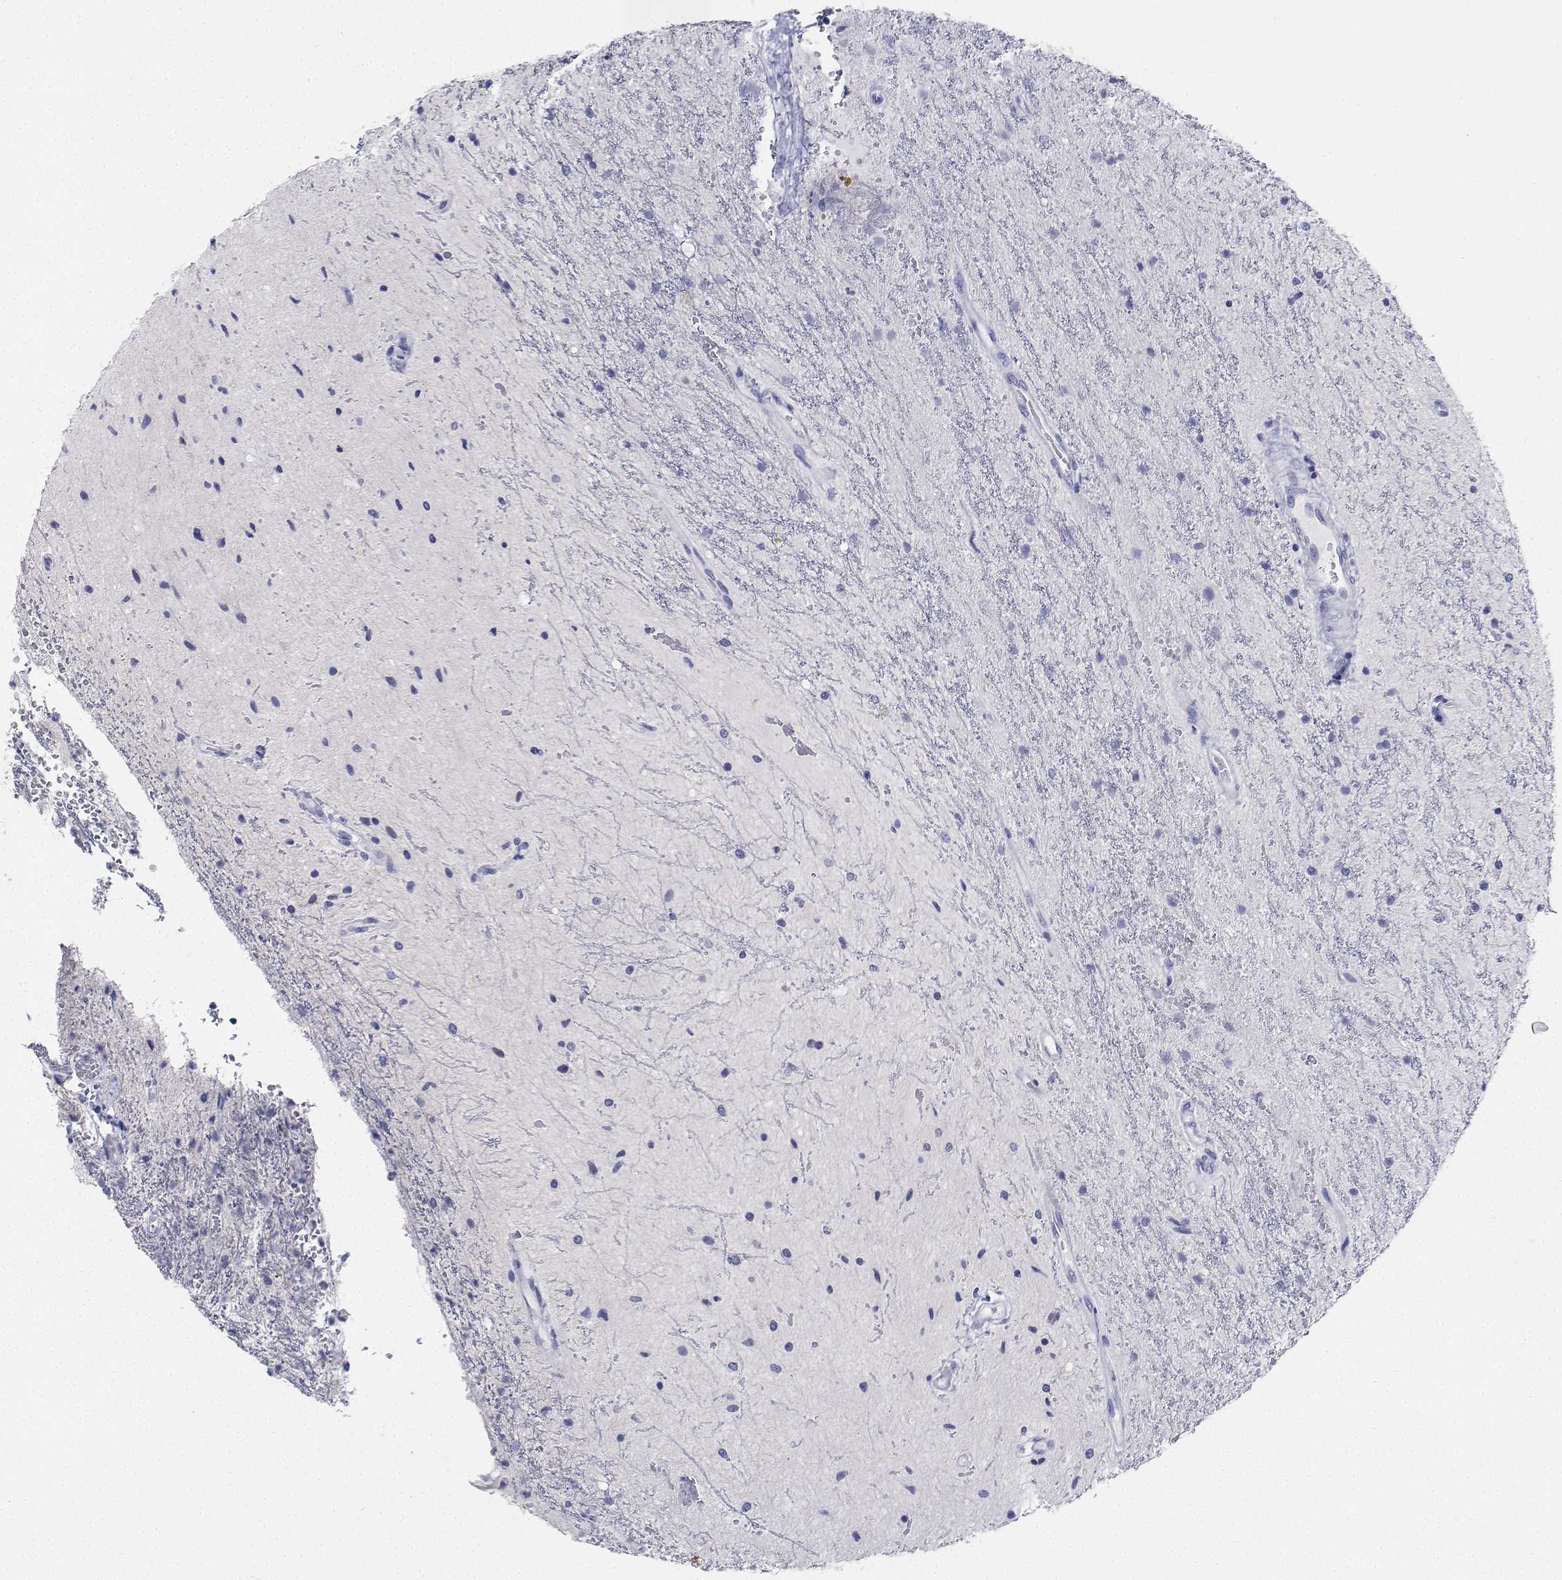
{"staining": {"intensity": "negative", "quantity": "none", "location": "none"}, "tissue": "glioma", "cell_type": "Tumor cells", "image_type": "cancer", "snomed": [{"axis": "morphology", "description": "Glioma, malignant, Low grade"}, {"axis": "topography", "description": "Cerebellum"}], "caption": "Immunohistochemical staining of glioma exhibits no significant positivity in tumor cells. The staining is performed using DAB brown chromogen with nuclei counter-stained in using hematoxylin.", "gene": "PLXNA4", "patient": {"sex": "female", "age": 14}}